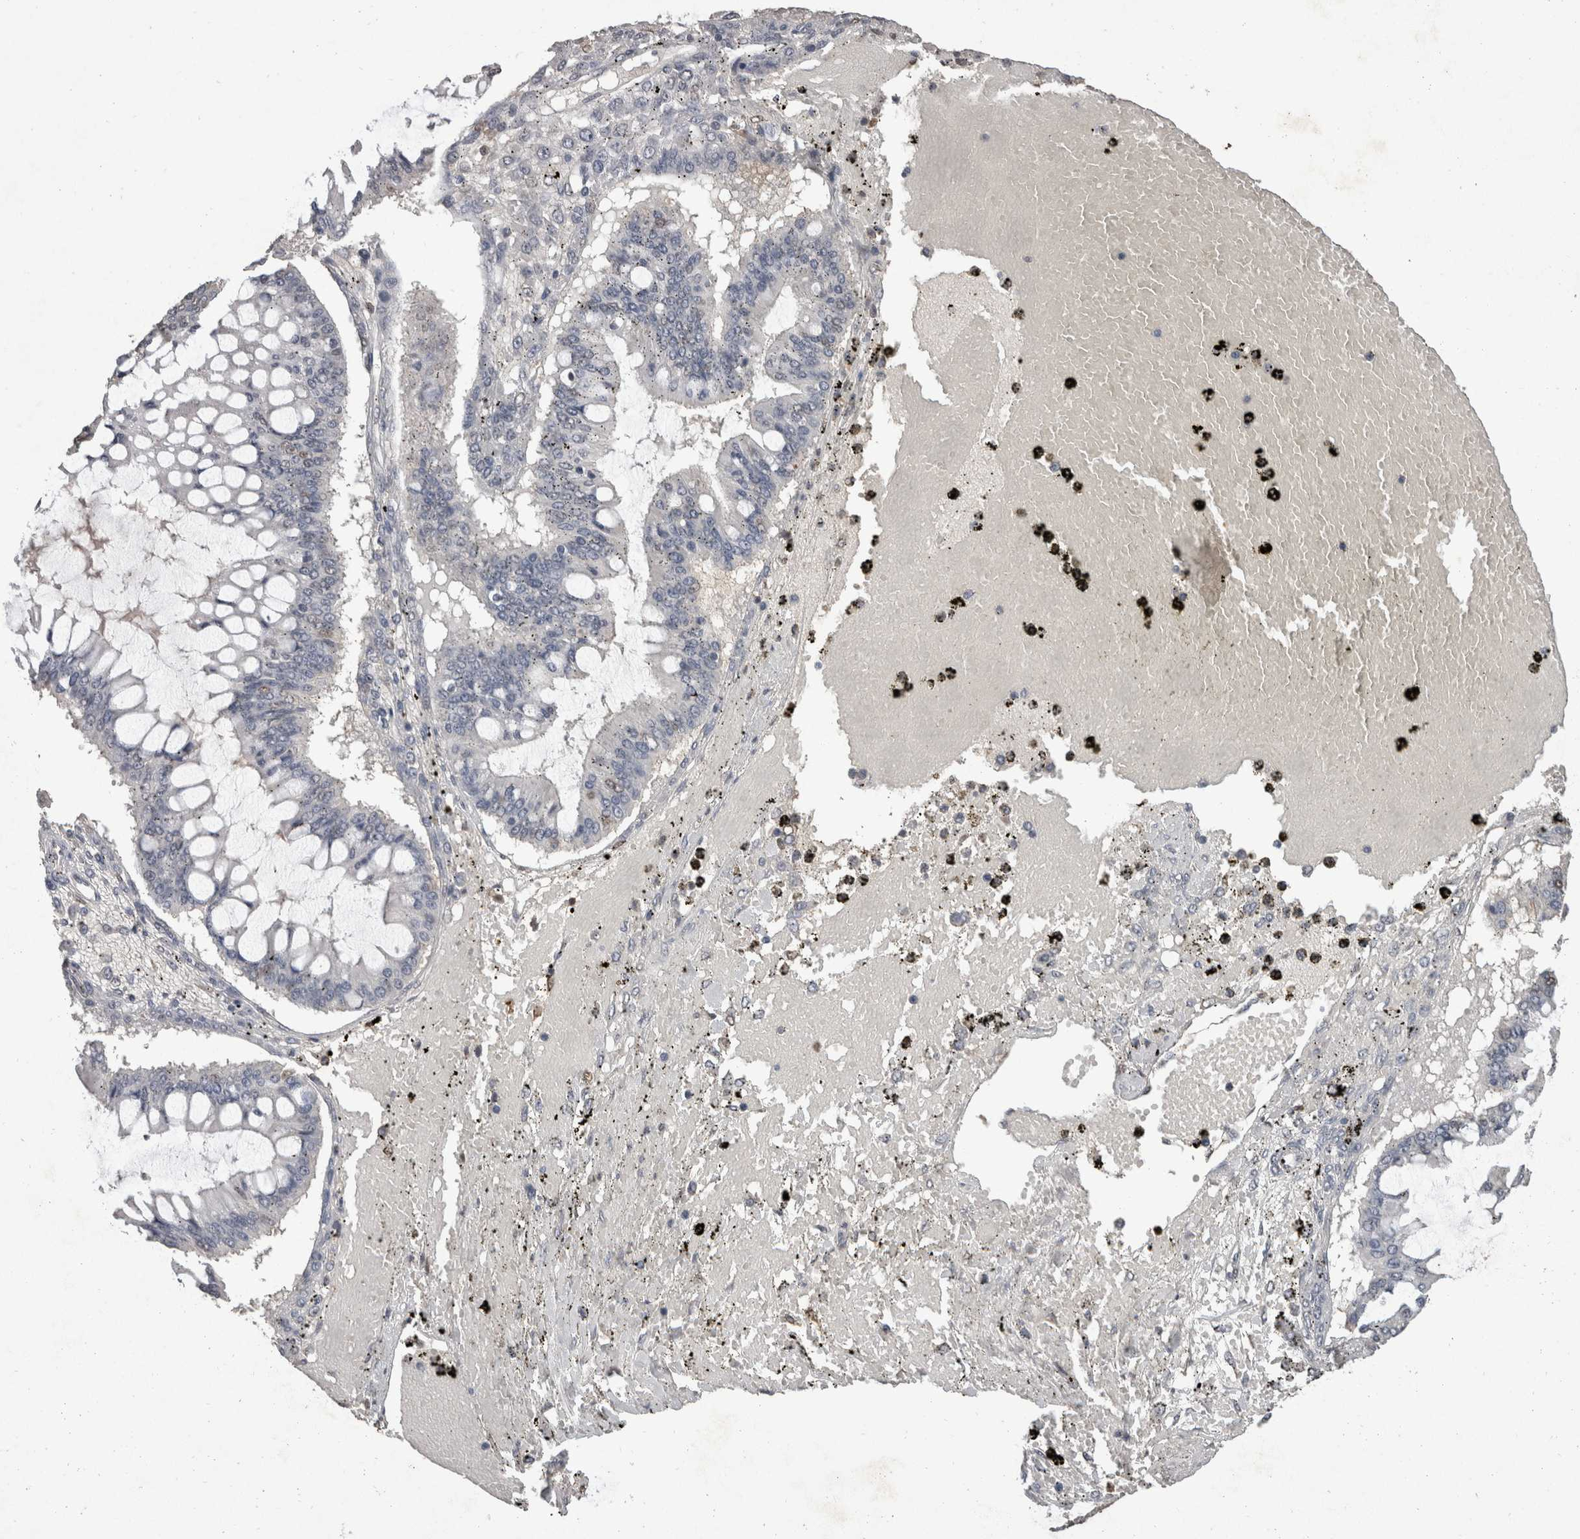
{"staining": {"intensity": "negative", "quantity": "none", "location": "none"}, "tissue": "ovarian cancer", "cell_type": "Tumor cells", "image_type": "cancer", "snomed": [{"axis": "morphology", "description": "Cystadenocarcinoma, mucinous, NOS"}, {"axis": "topography", "description": "Ovary"}], "caption": "A high-resolution image shows immunohistochemistry staining of mucinous cystadenocarcinoma (ovarian), which demonstrates no significant expression in tumor cells. Brightfield microscopy of immunohistochemistry stained with DAB (3,3'-diaminobenzidine) (brown) and hematoxylin (blue), captured at high magnification.", "gene": "DDX17", "patient": {"sex": "female", "age": 73}}